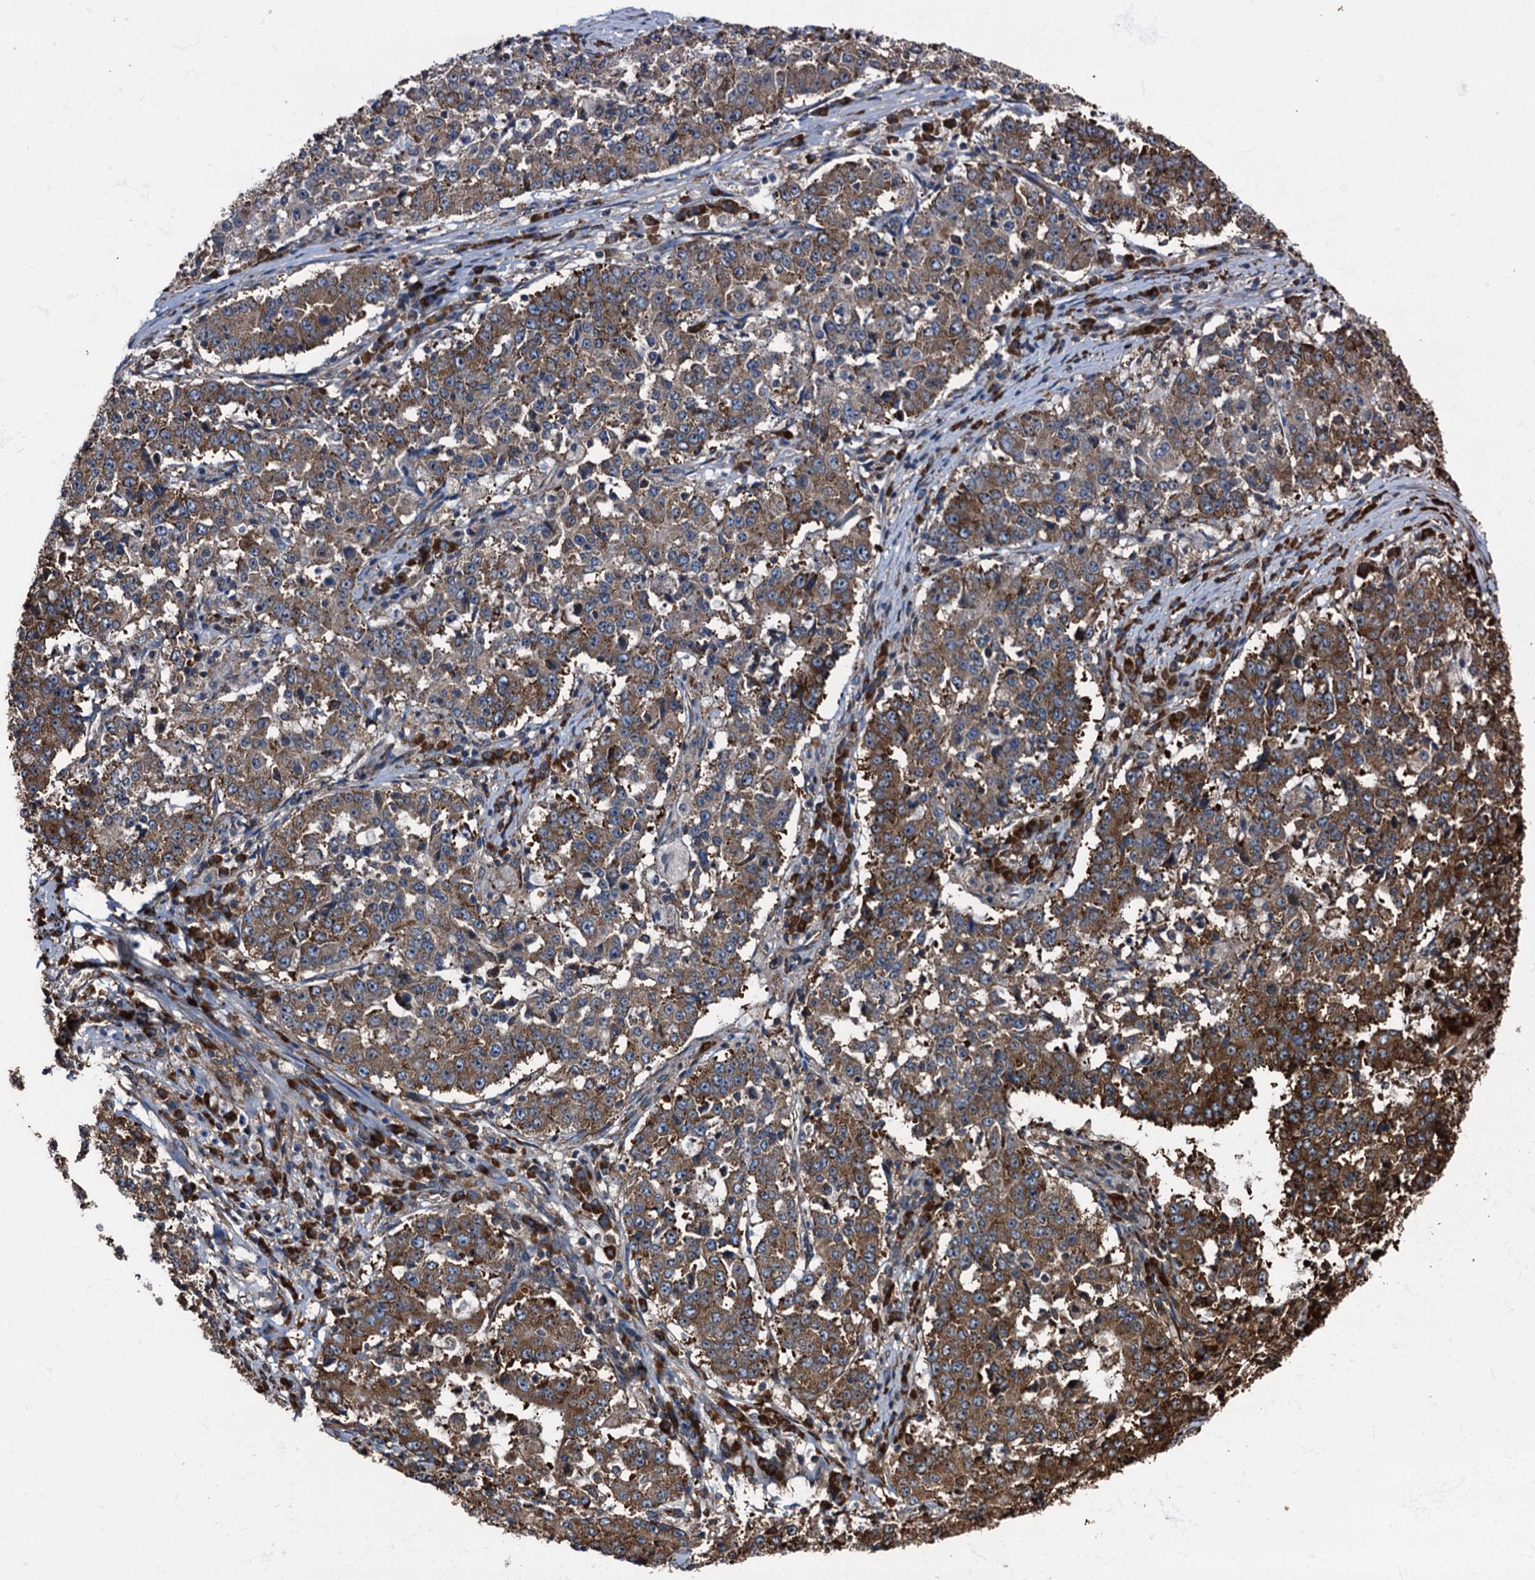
{"staining": {"intensity": "moderate", "quantity": ">75%", "location": "cytoplasmic/membranous"}, "tissue": "stomach cancer", "cell_type": "Tumor cells", "image_type": "cancer", "snomed": [{"axis": "morphology", "description": "Adenocarcinoma, NOS"}, {"axis": "topography", "description": "Stomach"}], "caption": "About >75% of tumor cells in adenocarcinoma (stomach) exhibit moderate cytoplasmic/membranous protein staining as visualized by brown immunohistochemical staining.", "gene": "ATP2C1", "patient": {"sex": "male", "age": 59}}